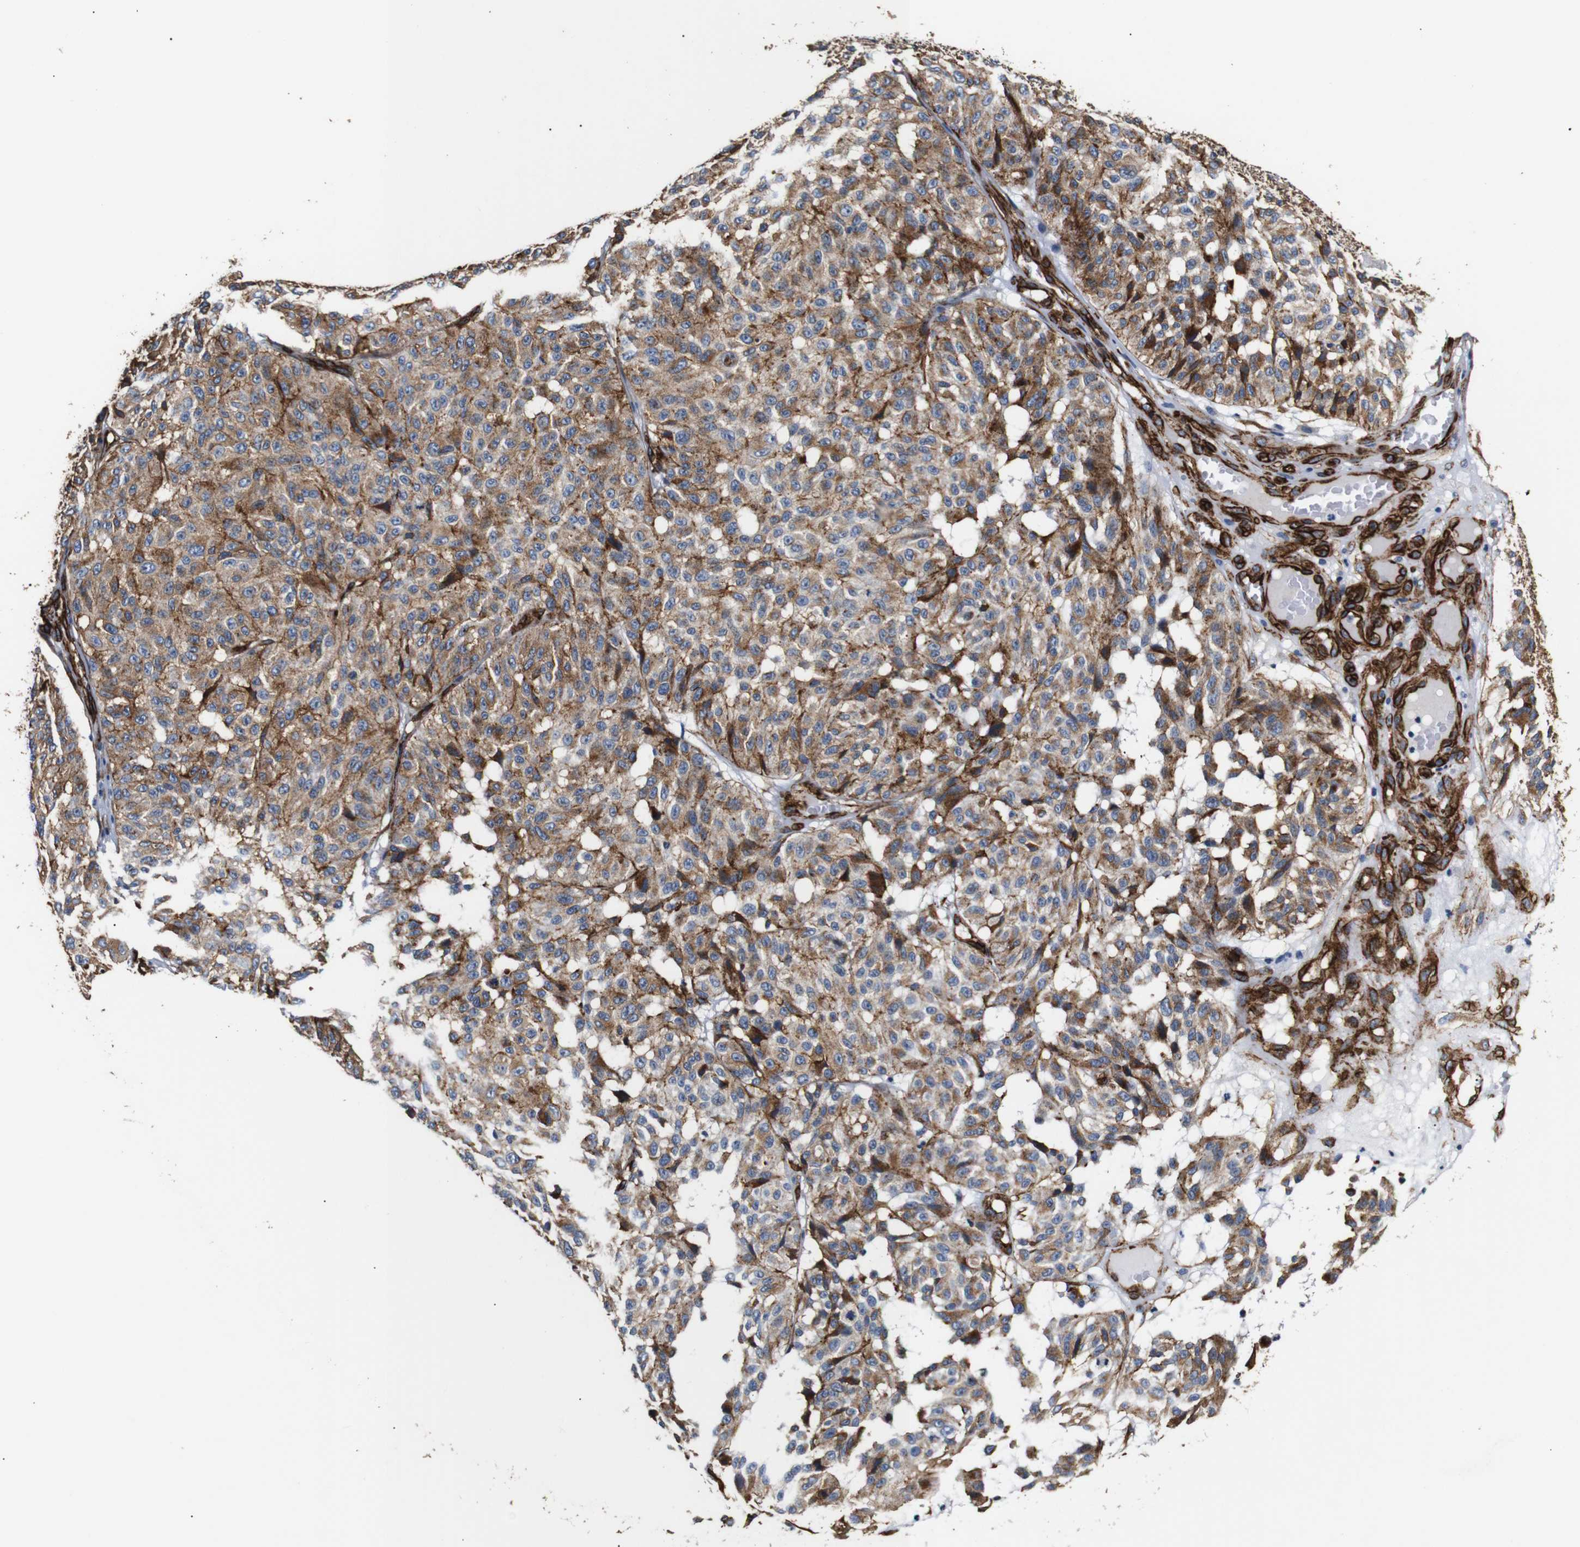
{"staining": {"intensity": "moderate", "quantity": ">75%", "location": "cytoplasmic/membranous"}, "tissue": "melanoma", "cell_type": "Tumor cells", "image_type": "cancer", "snomed": [{"axis": "morphology", "description": "Malignant melanoma, NOS"}, {"axis": "topography", "description": "Skin"}], "caption": "A high-resolution micrograph shows IHC staining of melanoma, which demonstrates moderate cytoplasmic/membranous expression in approximately >75% of tumor cells. (IHC, brightfield microscopy, high magnification).", "gene": "CAV2", "patient": {"sex": "female", "age": 46}}